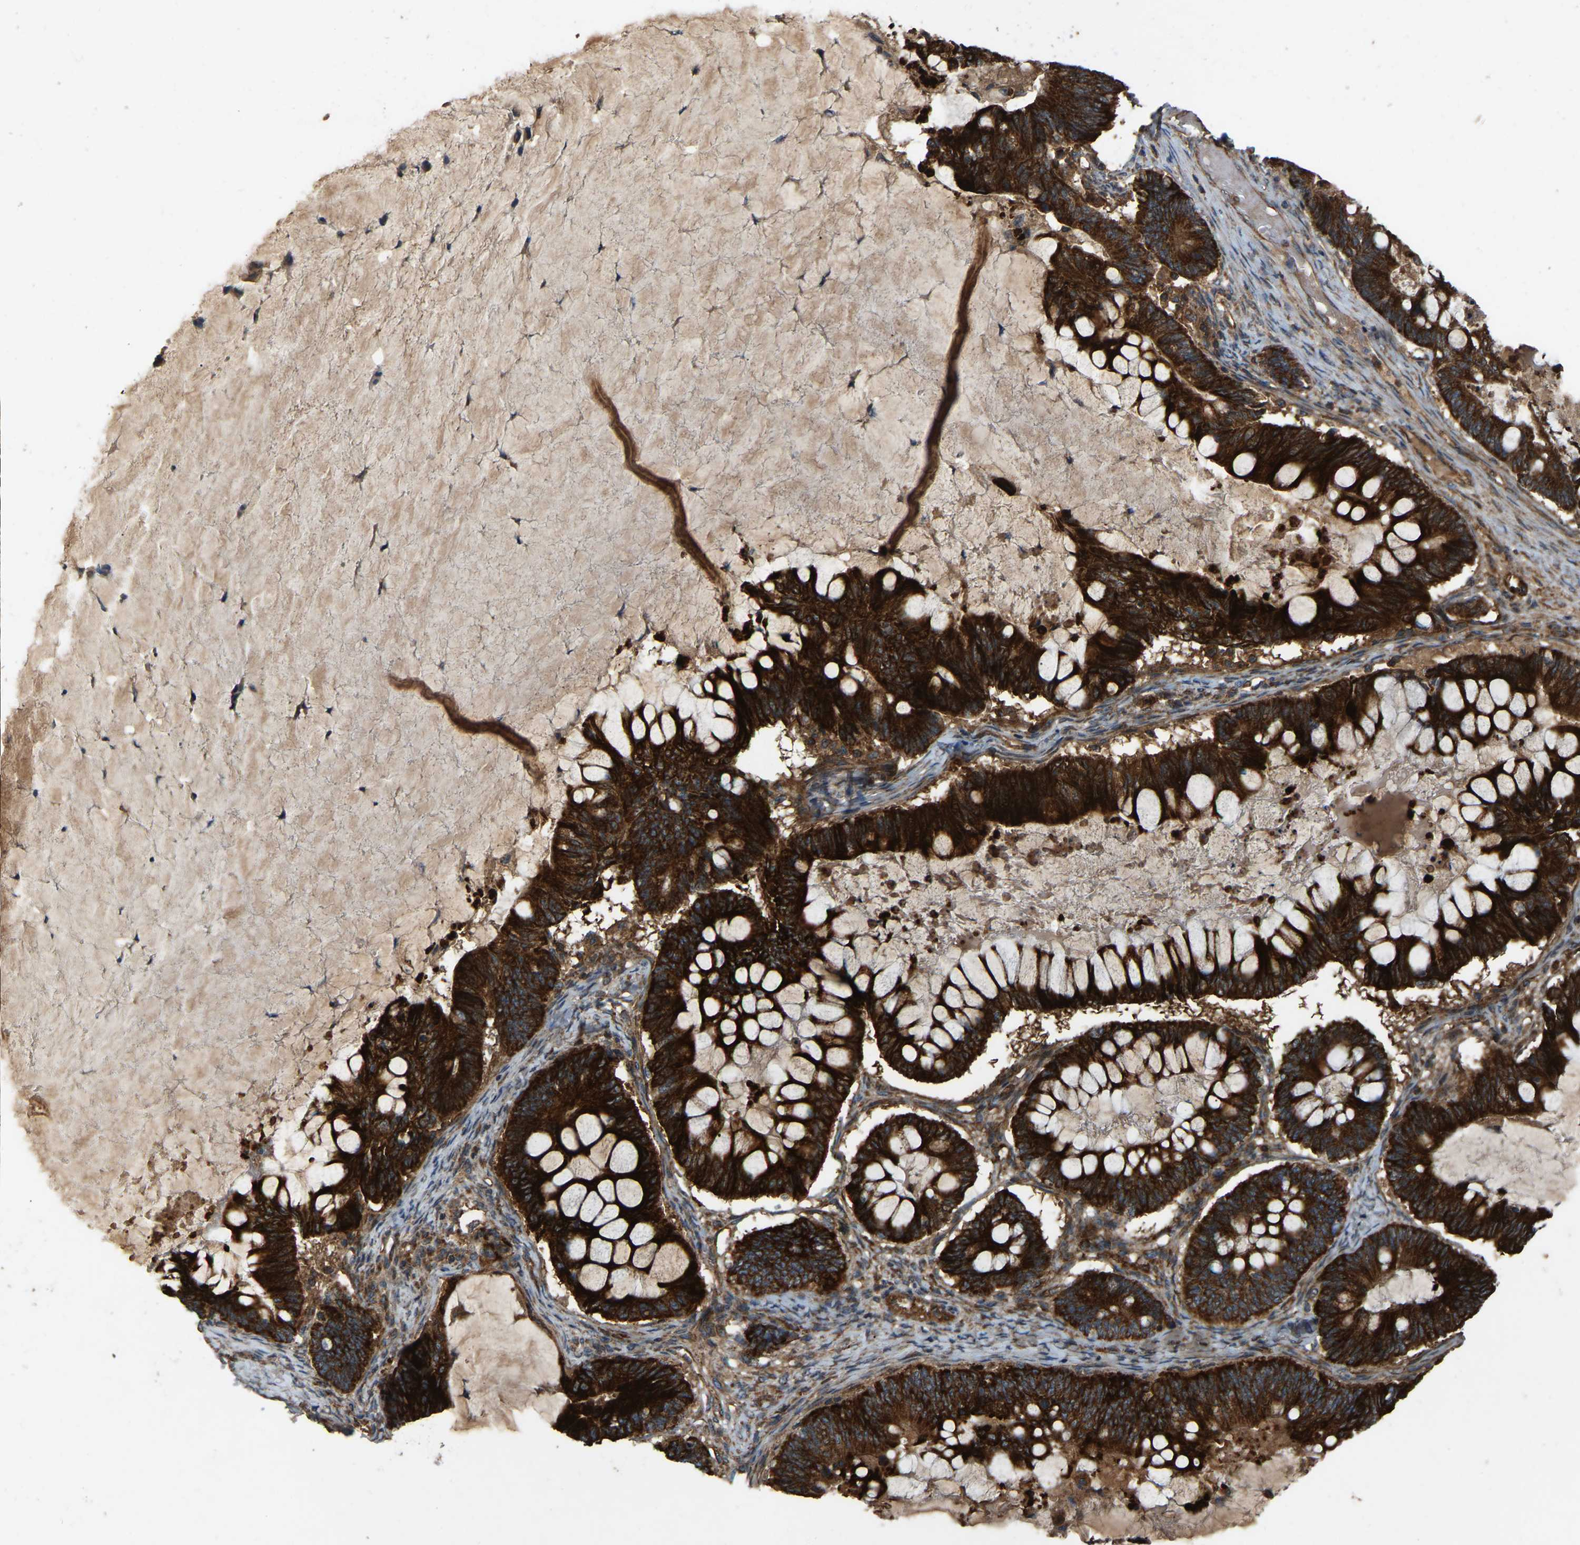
{"staining": {"intensity": "strong", "quantity": ">75%", "location": "cytoplasmic/membranous"}, "tissue": "ovarian cancer", "cell_type": "Tumor cells", "image_type": "cancer", "snomed": [{"axis": "morphology", "description": "Cystadenocarcinoma, mucinous, NOS"}, {"axis": "topography", "description": "Ovary"}], "caption": "Immunohistochemistry (IHC) of human ovarian cancer shows high levels of strong cytoplasmic/membranous staining in approximately >75% of tumor cells.", "gene": "SAMD9L", "patient": {"sex": "female", "age": 61}}